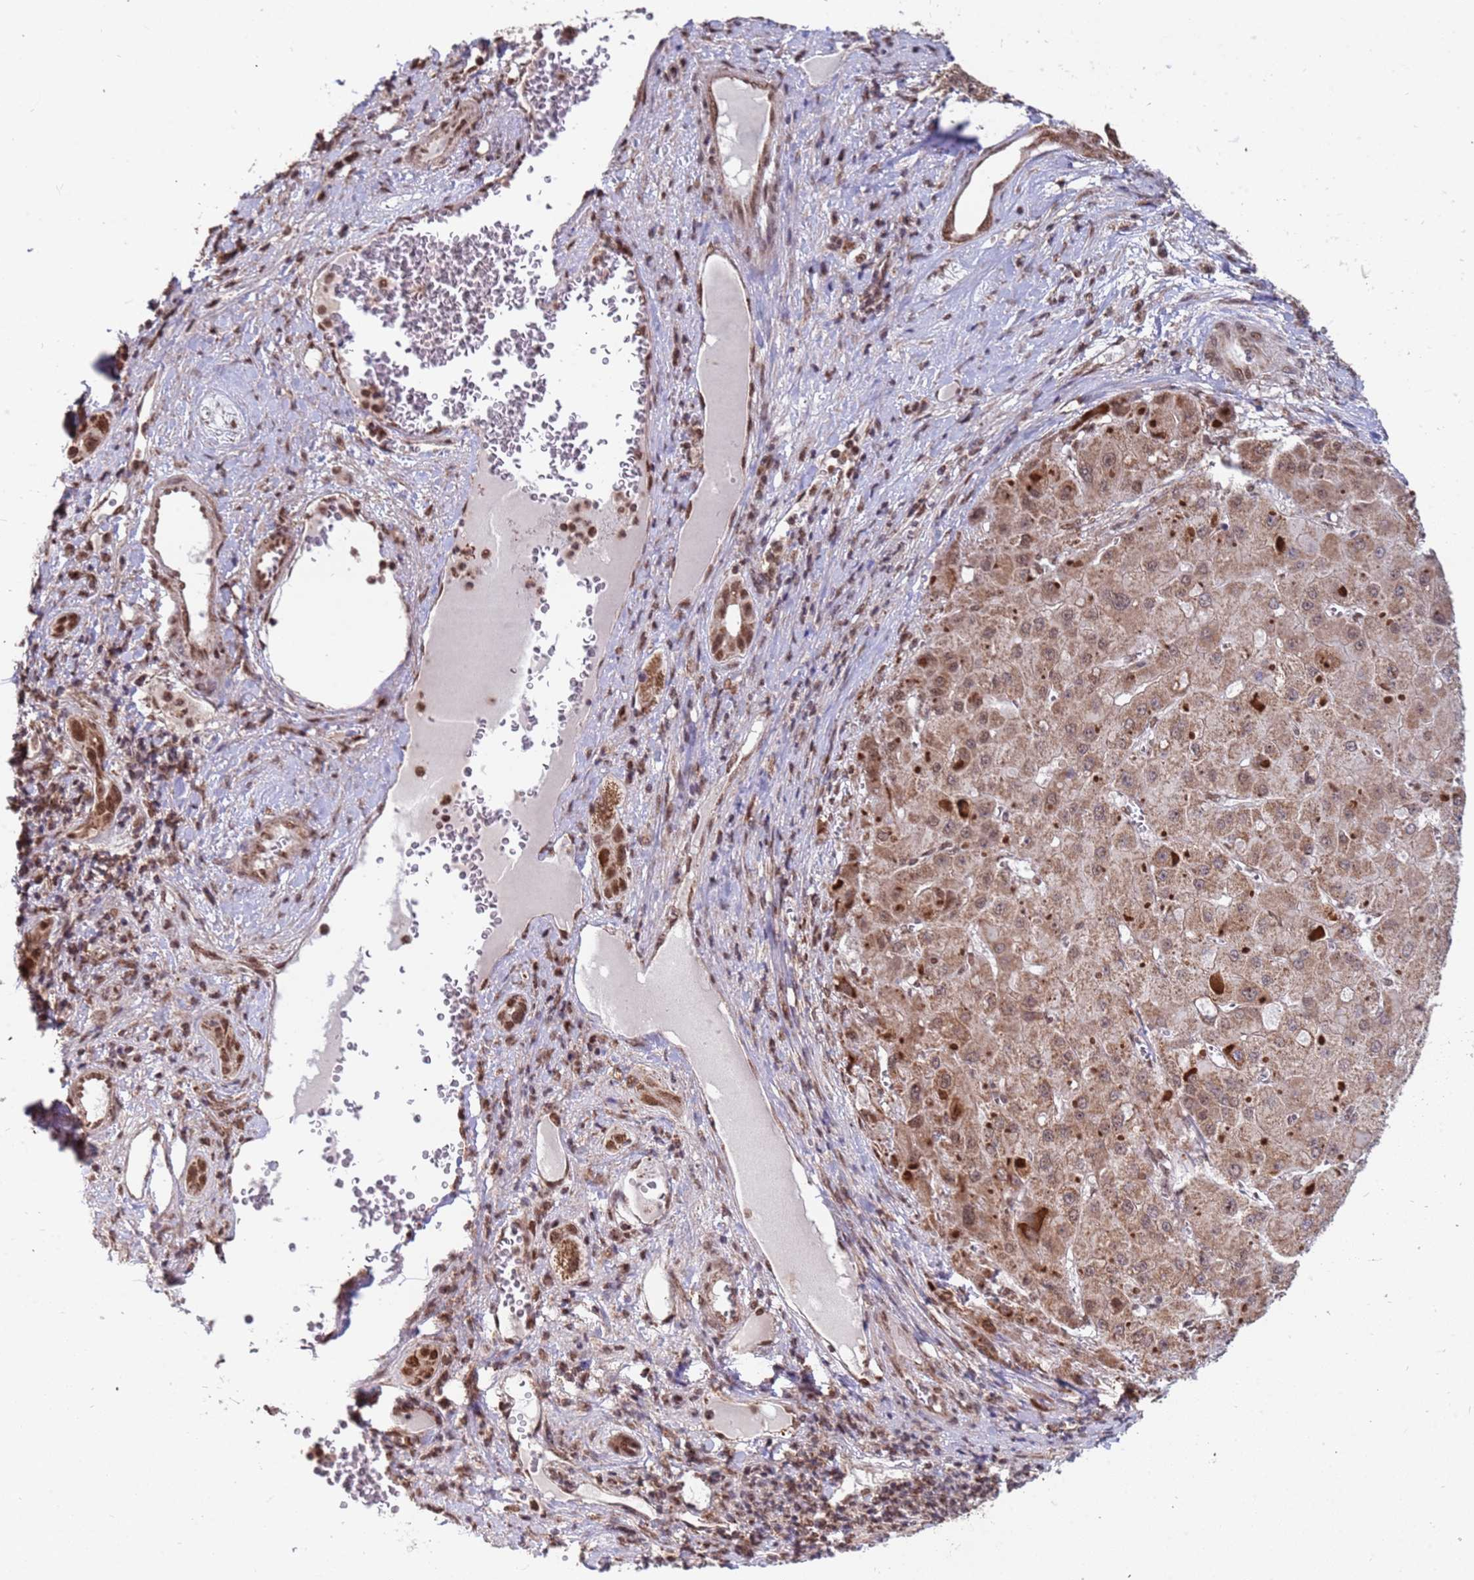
{"staining": {"intensity": "moderate", "quantity": ">75%", "location": "cytoplasmic/membranous,nuclear"}, "tissue": "liver cancer", "cell_type": "Tumor cells", "image_type": "cancer", "snomed": [{"axis": "morphology", "description": "Carcinoma, Hepatocellular, NOS"}, {"axis": "topography", "description": "Liver"}], "caption": "About >75% of tumor cells in hepatocellular carcinoma (liver) show moderate cytoplasmic/membranous and nuclear protein staining as visualized by brown immunohistochemical staining.", "gene": "DENND2B", "patient": {"sex": "female", "age": 73}}